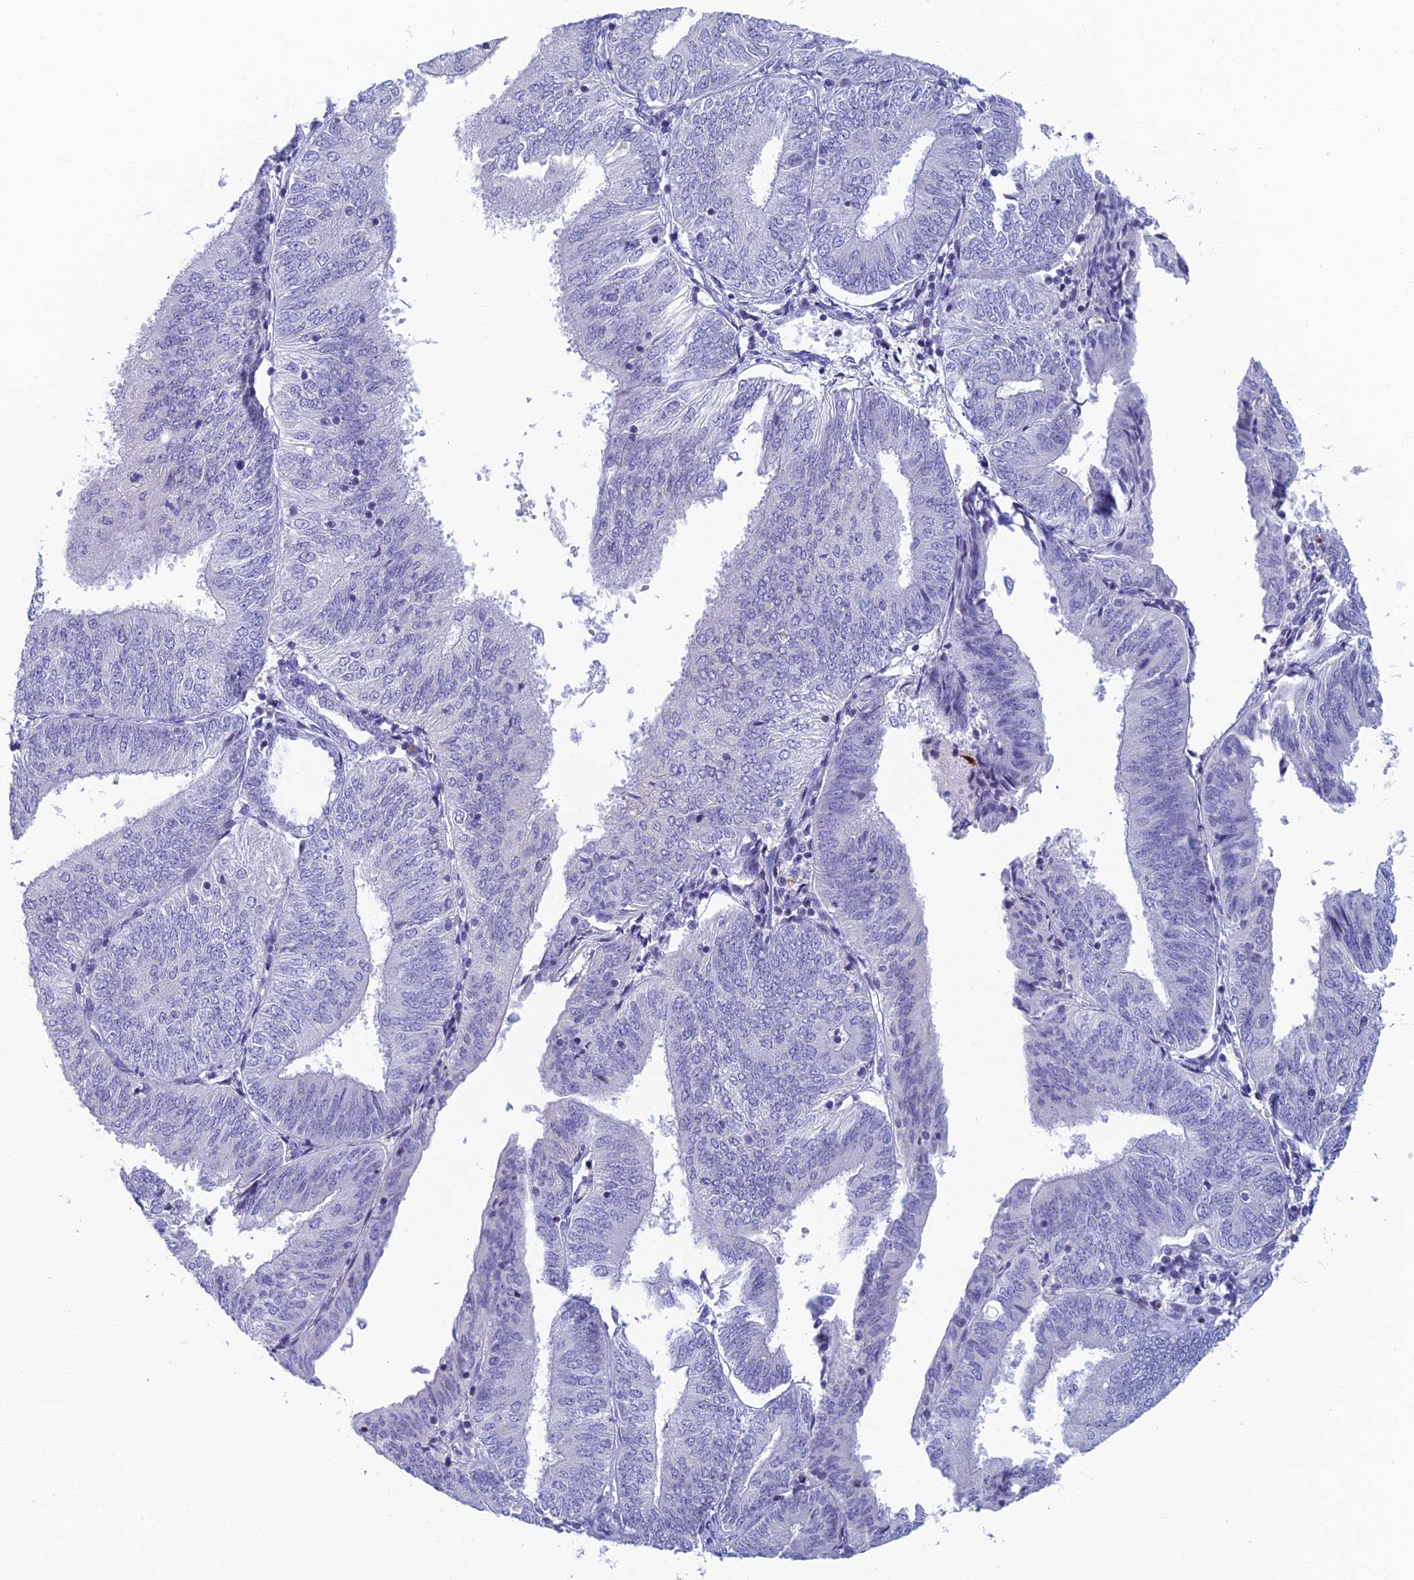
{"staining": {"intensity": "negative", "quantity": "none", "location": "none"}, "tissue": "endometrial cancer", "cell_type": "Tumor cells", "image_type": "cancer", "snomed": [{"axis": "morphology", "description": "Adenocarcinoma, NOS"}, {"axis": "topography", "description": "Endometrium"}], "caption": "Image shows no protein staining in tumor cells of endometrial cancer (adenocarcinoma) tissue.", "gene": "REXO5", "patient": {"sex": "female", "age": 58}}